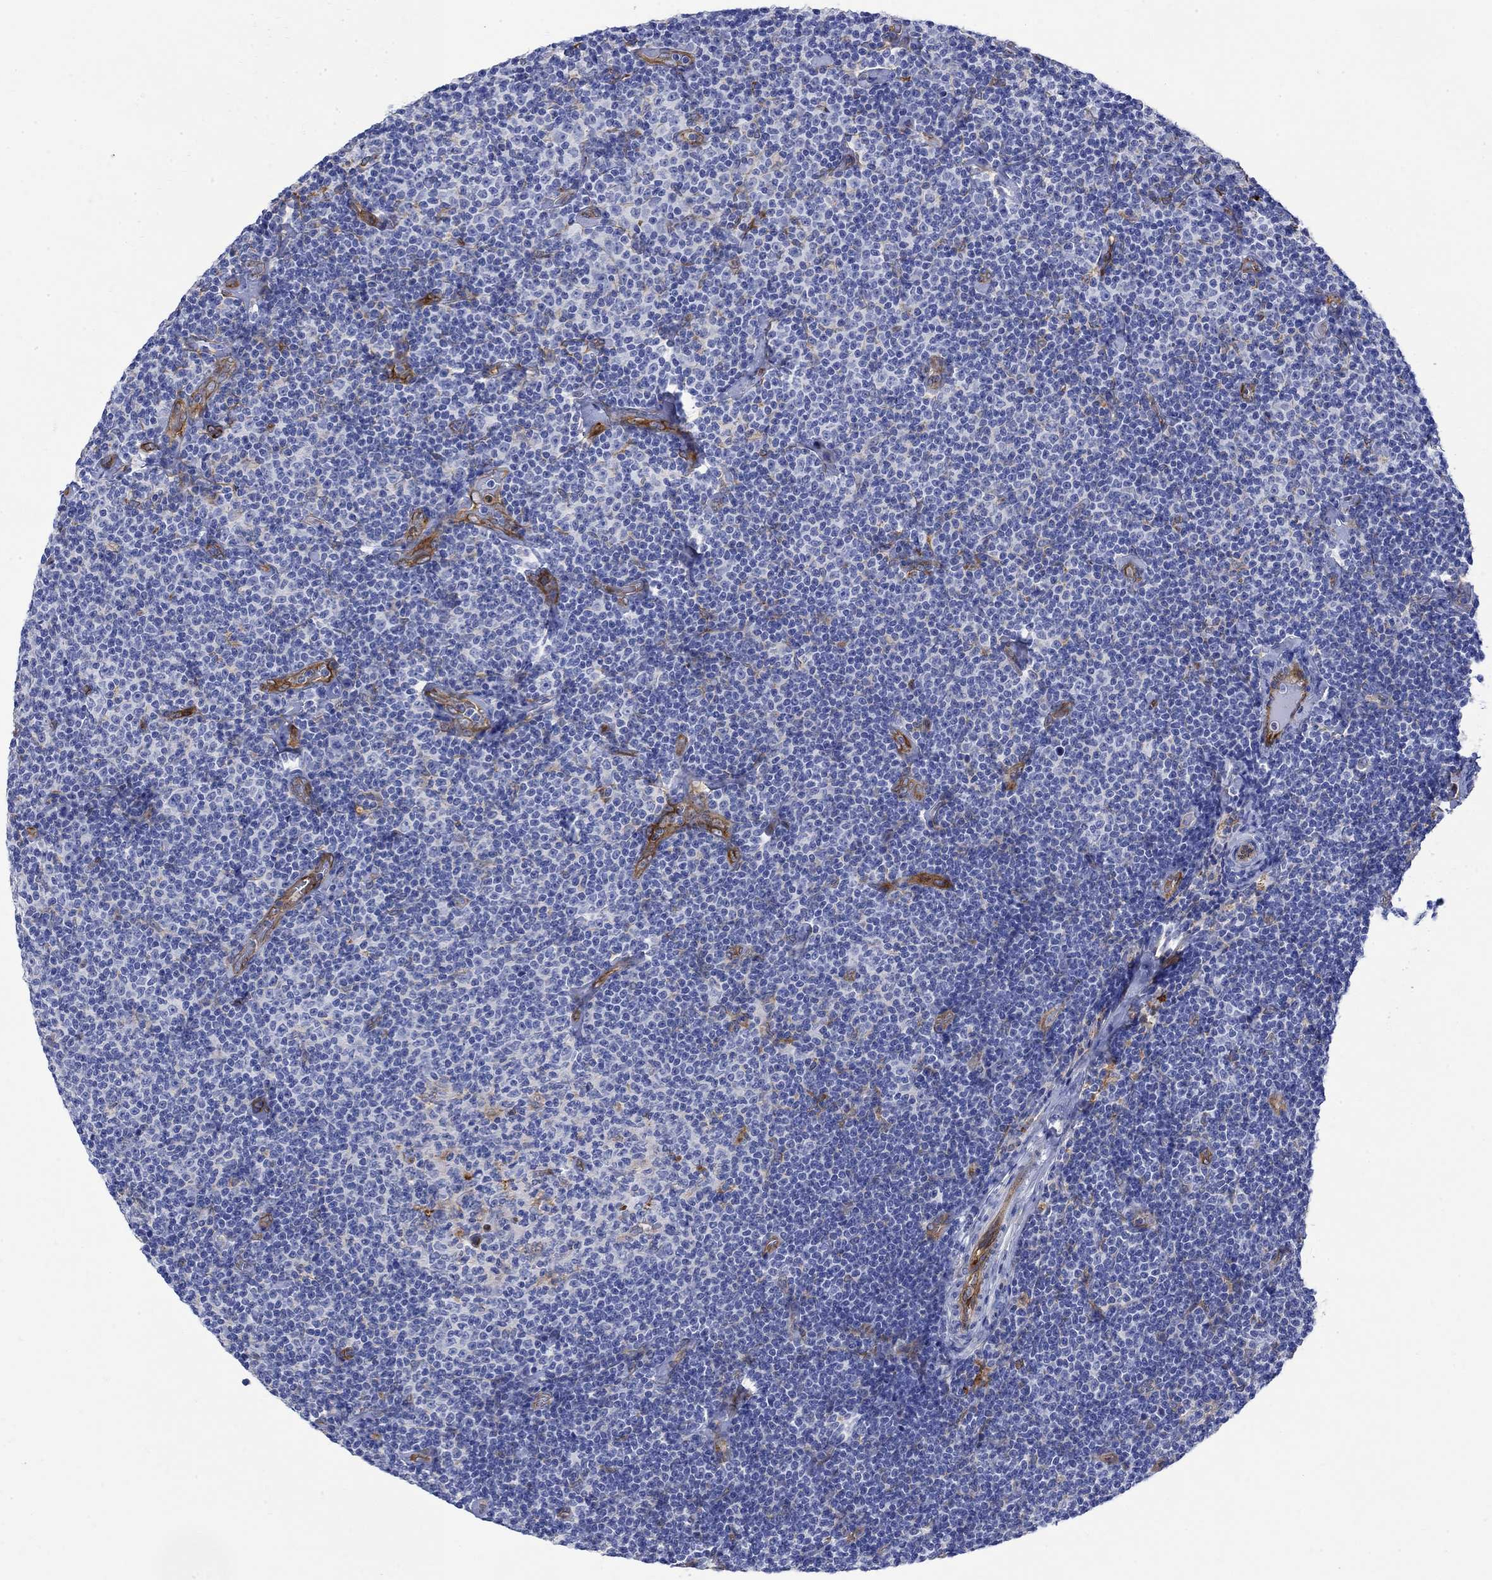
{"staining": {"intensity": "negative", "quantity": "none", "location": "none"}, "tissue": "lymphoma", "cell_type": "Tumor cells", "image_type": "cancer", "snomed": [{"axis": "morphology", "description": "Malignant lymphoma, non-Hodgkin's type, Low grade"}, {"axis": "topography", "description": "Lymph node"}], "caption": "Lymphoma stained for a protein using immunohistochemistry (IHC) exhibits no staining tumor cells.", "gene": "TGM2", "patient": {"sex": "male", "age": 81}}